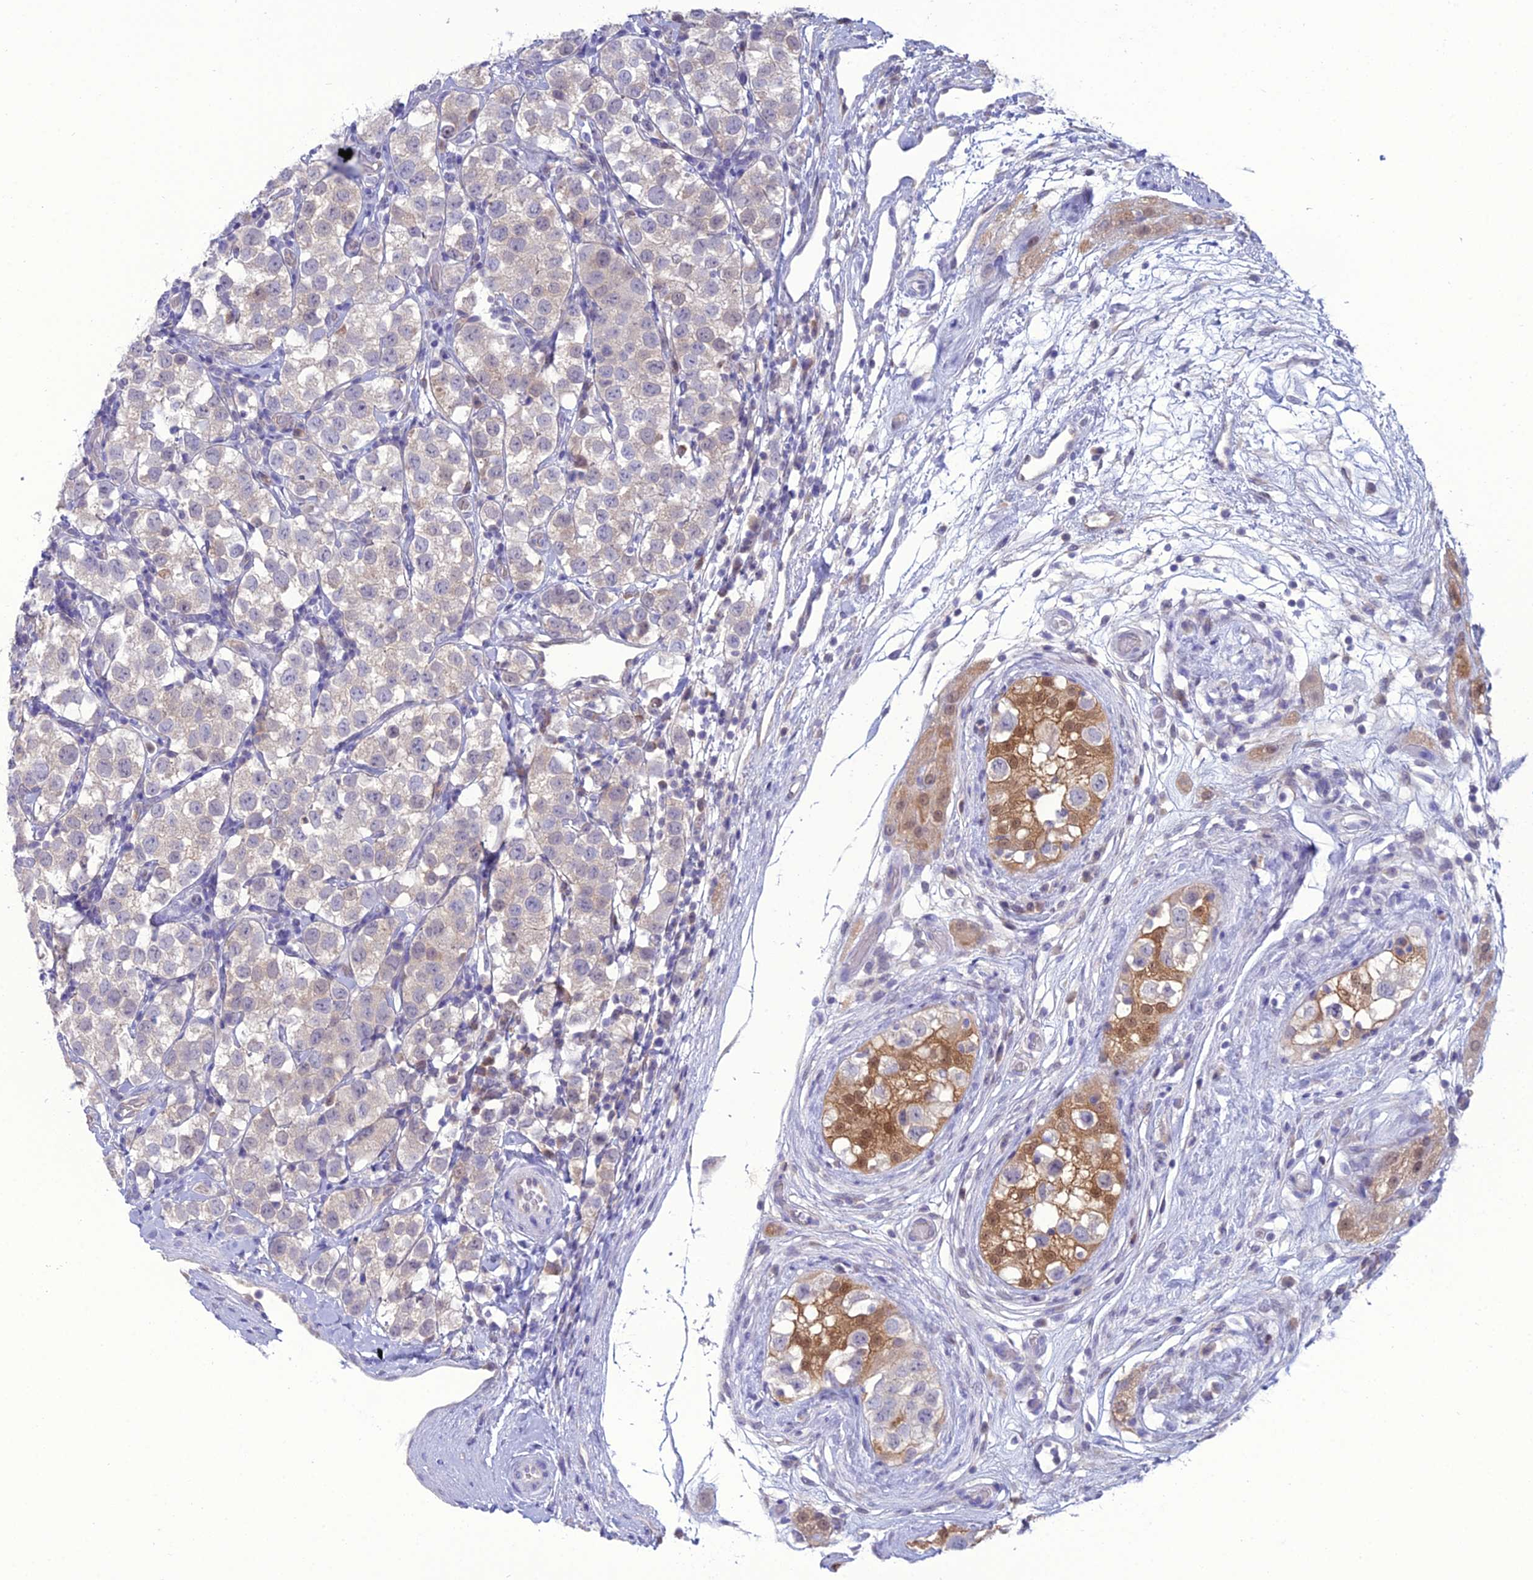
{"staining": {"intensity": "negative", "quantity": "none", "location": "none"}, "tissue": "testis cancer", "cell_type": "Tumor cells", "image_type": "cancer", "snomed": [{"axis": "morphology", "description": "Seminoma, NOS"}, {"axis": "topography", "description": "Testis"}], "caption": "Immunohistochemistry image of neoplastic tissue: human seminoma (testis) stained with DAB (3,3'-diaminobenzidine) shows no significant protein staining in tumor cells.", "gene": "GNPNAT1", "patient": {"sex": "male", "age": 34}}